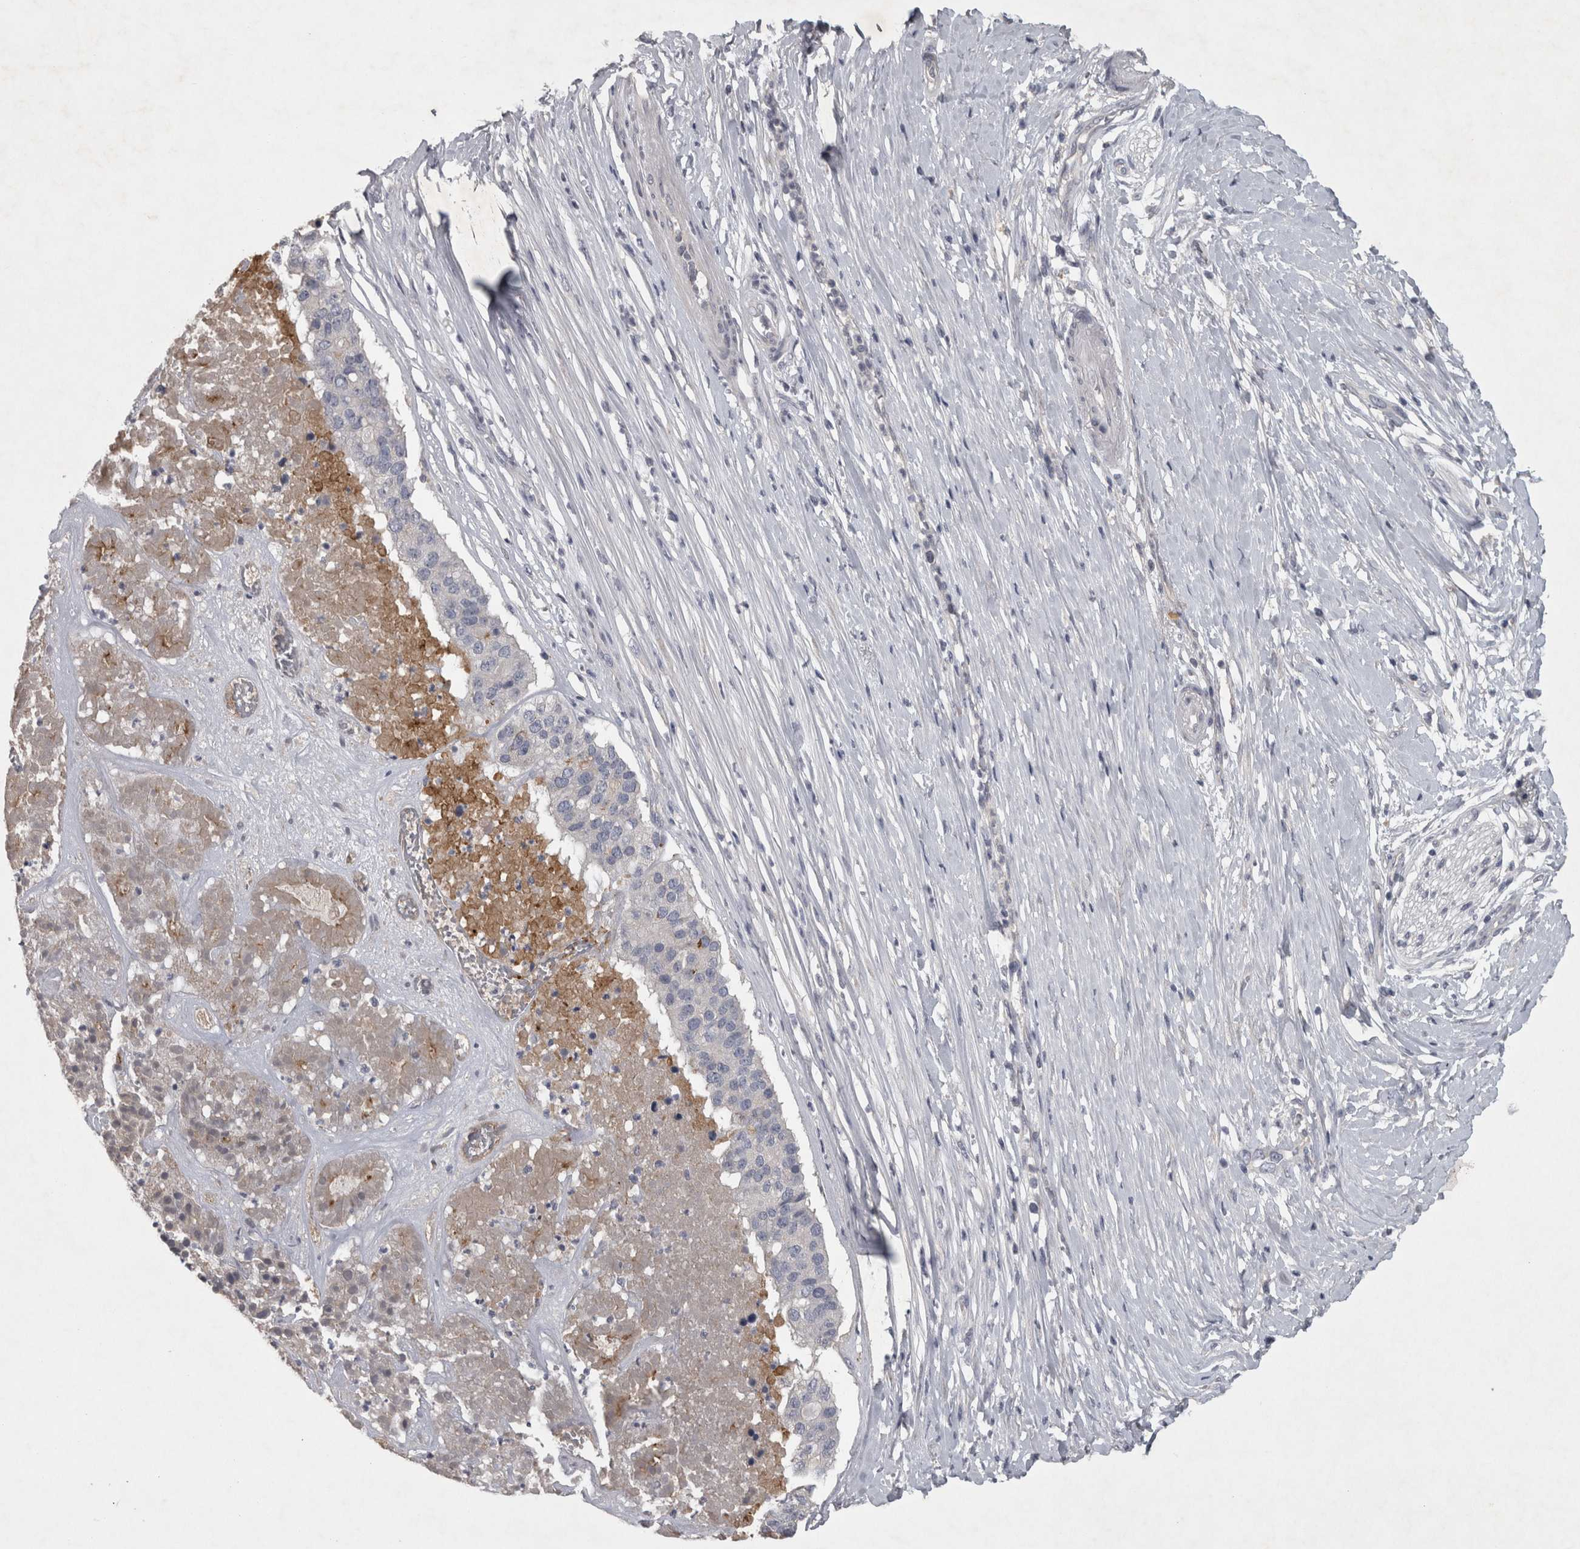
{"staining": {"intensity": "weak", "quantity": "<25%", "location": "cytoplasmic/membranous"}, "tissue": "pancreatic cancer", "cell_type": "Tumor cells", "image_type": "cancer", "snomed": [{"axis": "morphology", "description": "Adenocarcinoma, NOS"}, {"axis": "topography", "description": "Pancreas"}], "caption": "Immunohistochemistry (IHC) of human adenocarcinoma (pancreatic) reveals no staining in tumor cells.", "gene": "ENPP7", "patient": {"sex": "male", "age": 50}}